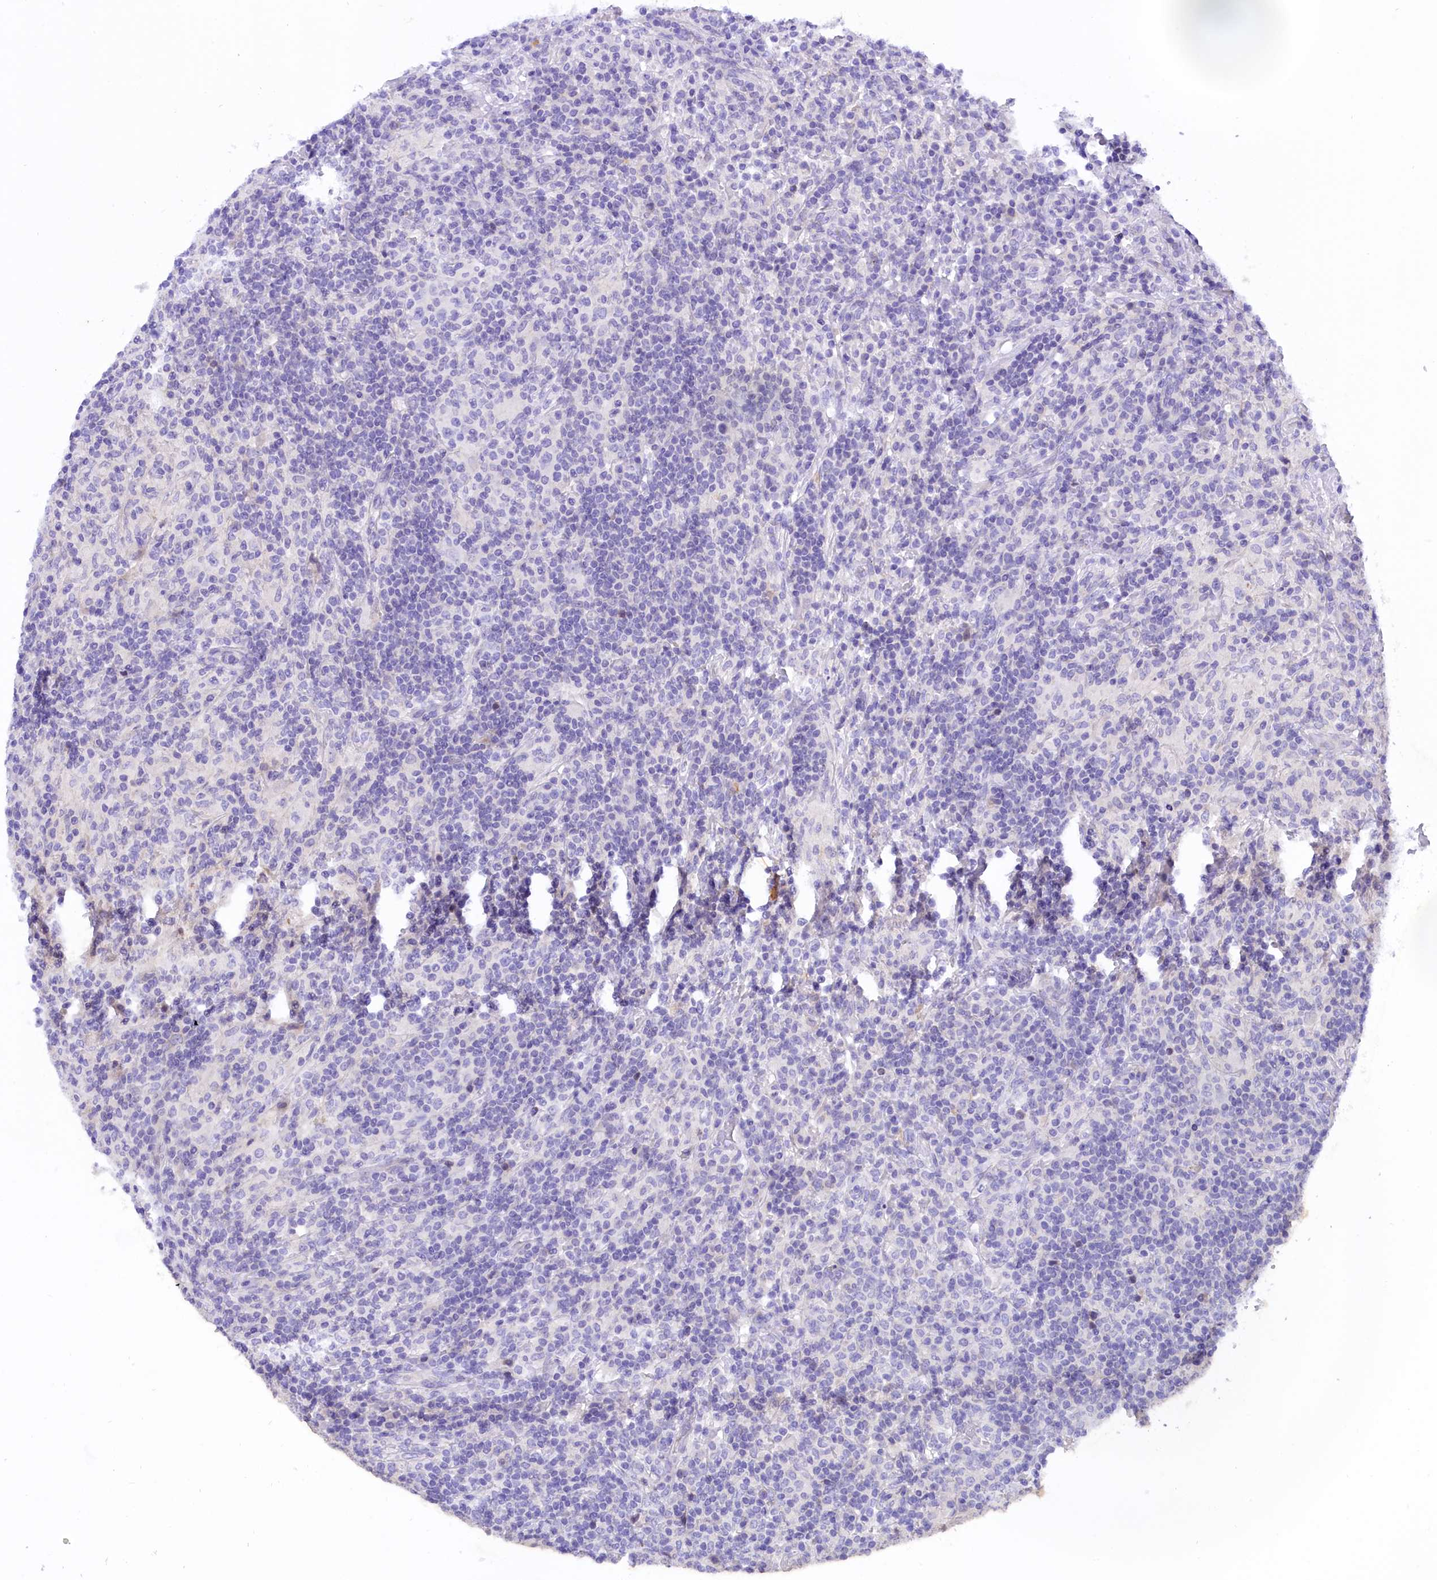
{"staining": {"intensity": "negative", "quantity": "none", "location": "none"}, "tissue": "lymphoma", "cell_type": "Tumor cells", "image_type": "cancer", "snomed": [{"axis": "morphology", "description": "Hodgkin's disease, NOS"}, {"axis": "topography", "description": "Lymph node"}], "caption": "The IHC histopathology image has no significant positivity in tumor cells of Hodgkin's disease tissue.", "gene": "COL6A5", "patient": {"sex": "male", "age": 70}}